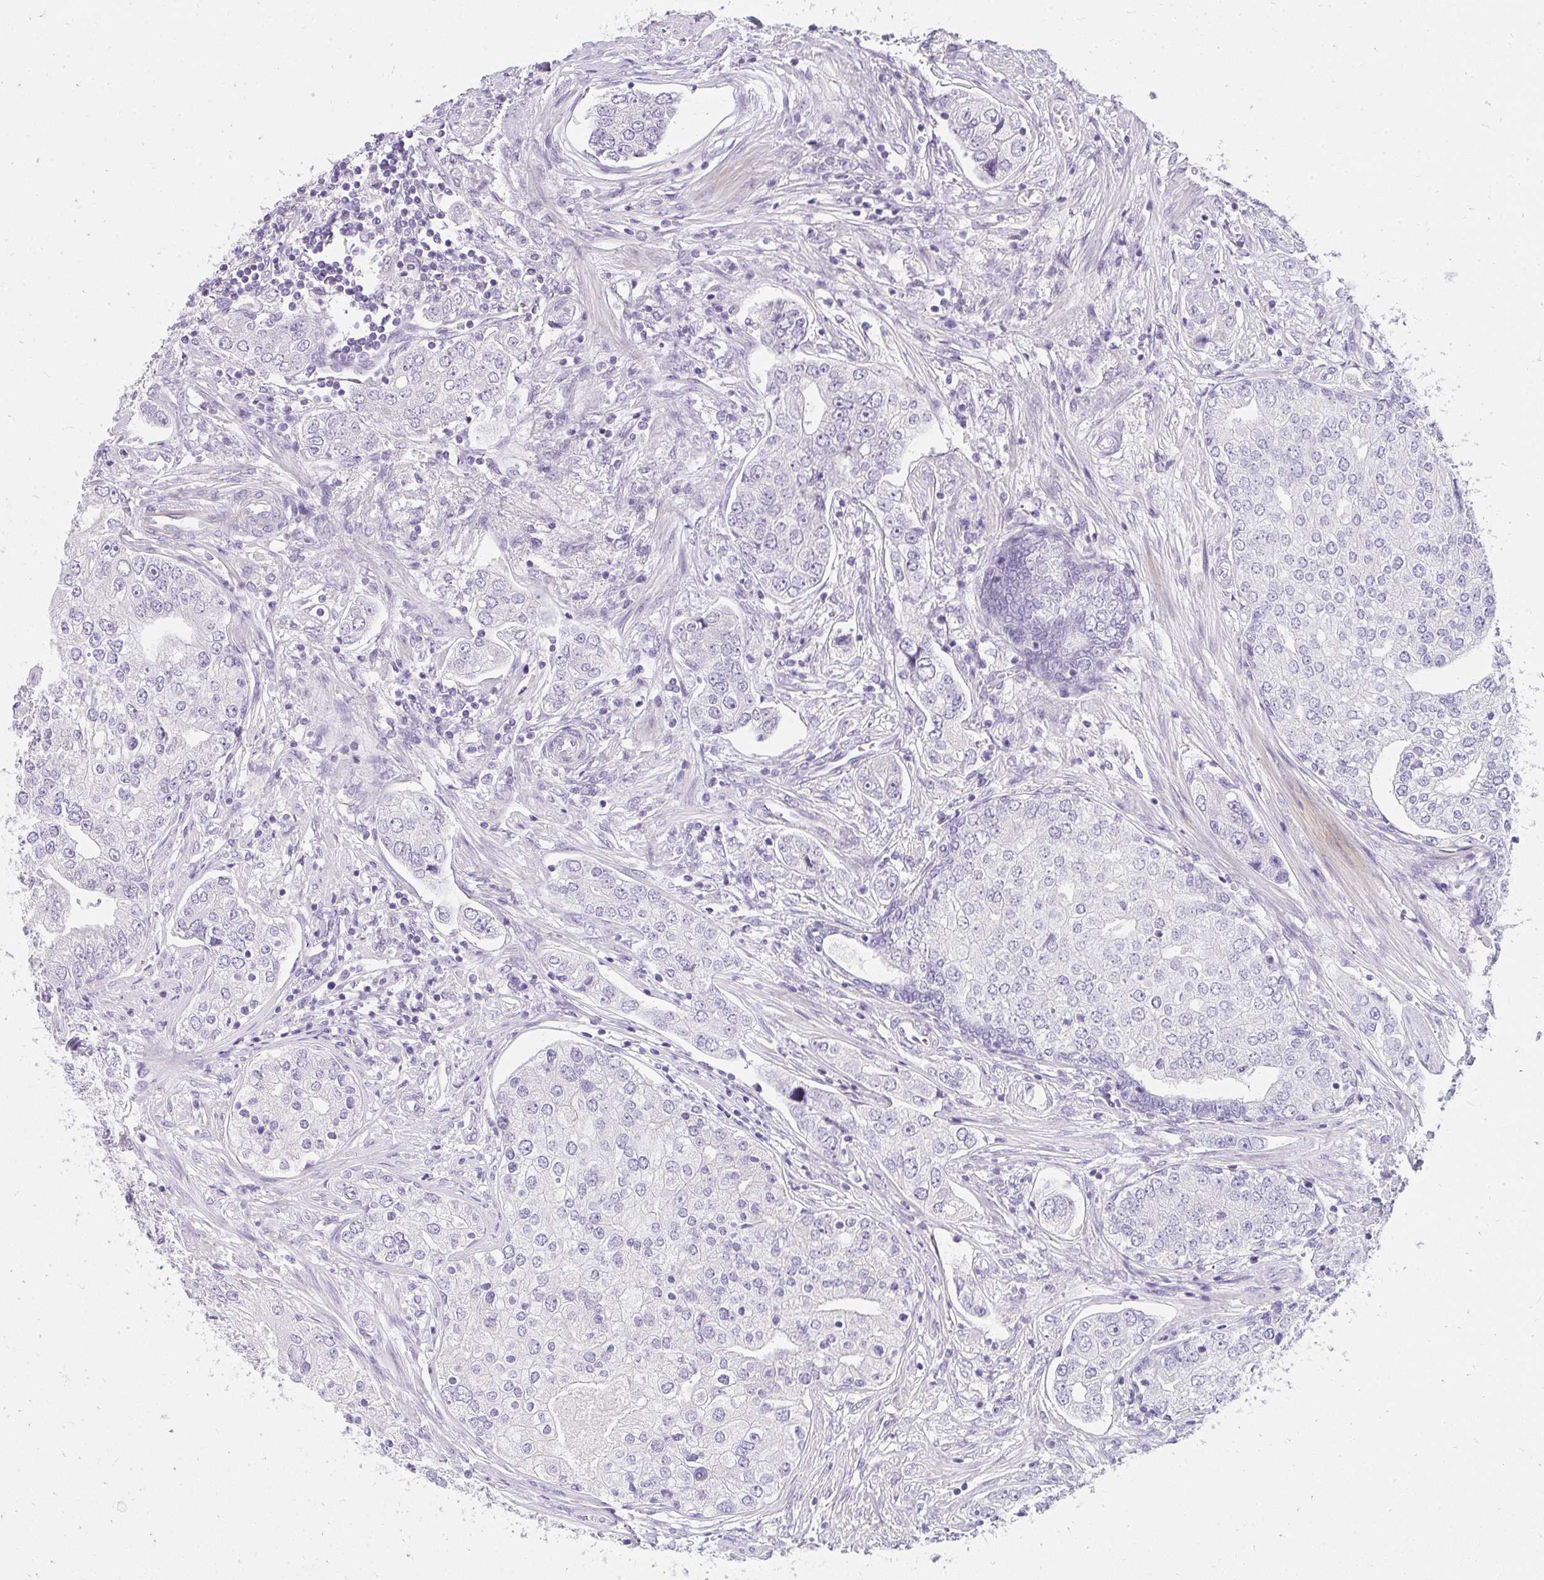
{"staining": {"intensity": "negative", "quantity": "none", "location": "none"}, "tissue": "prostate cancer", "cell_type": "Tumor cells", "image_type": "cancer", "snomed": [{"axis": "morphology", "description": "Adenocarcinoma, High grade"}, {"axis": "topography", "description": "Prostate"}], "caption": "High power microscopy histopathology image of an immunohistochemistry (IHC) histopathology image of adenocarcinoma (high-grade) (prostate), revealing no significant staining in tumor cells.", "gene": "PPP1R3G", "patient": {"sex": "male", "age": 60}}